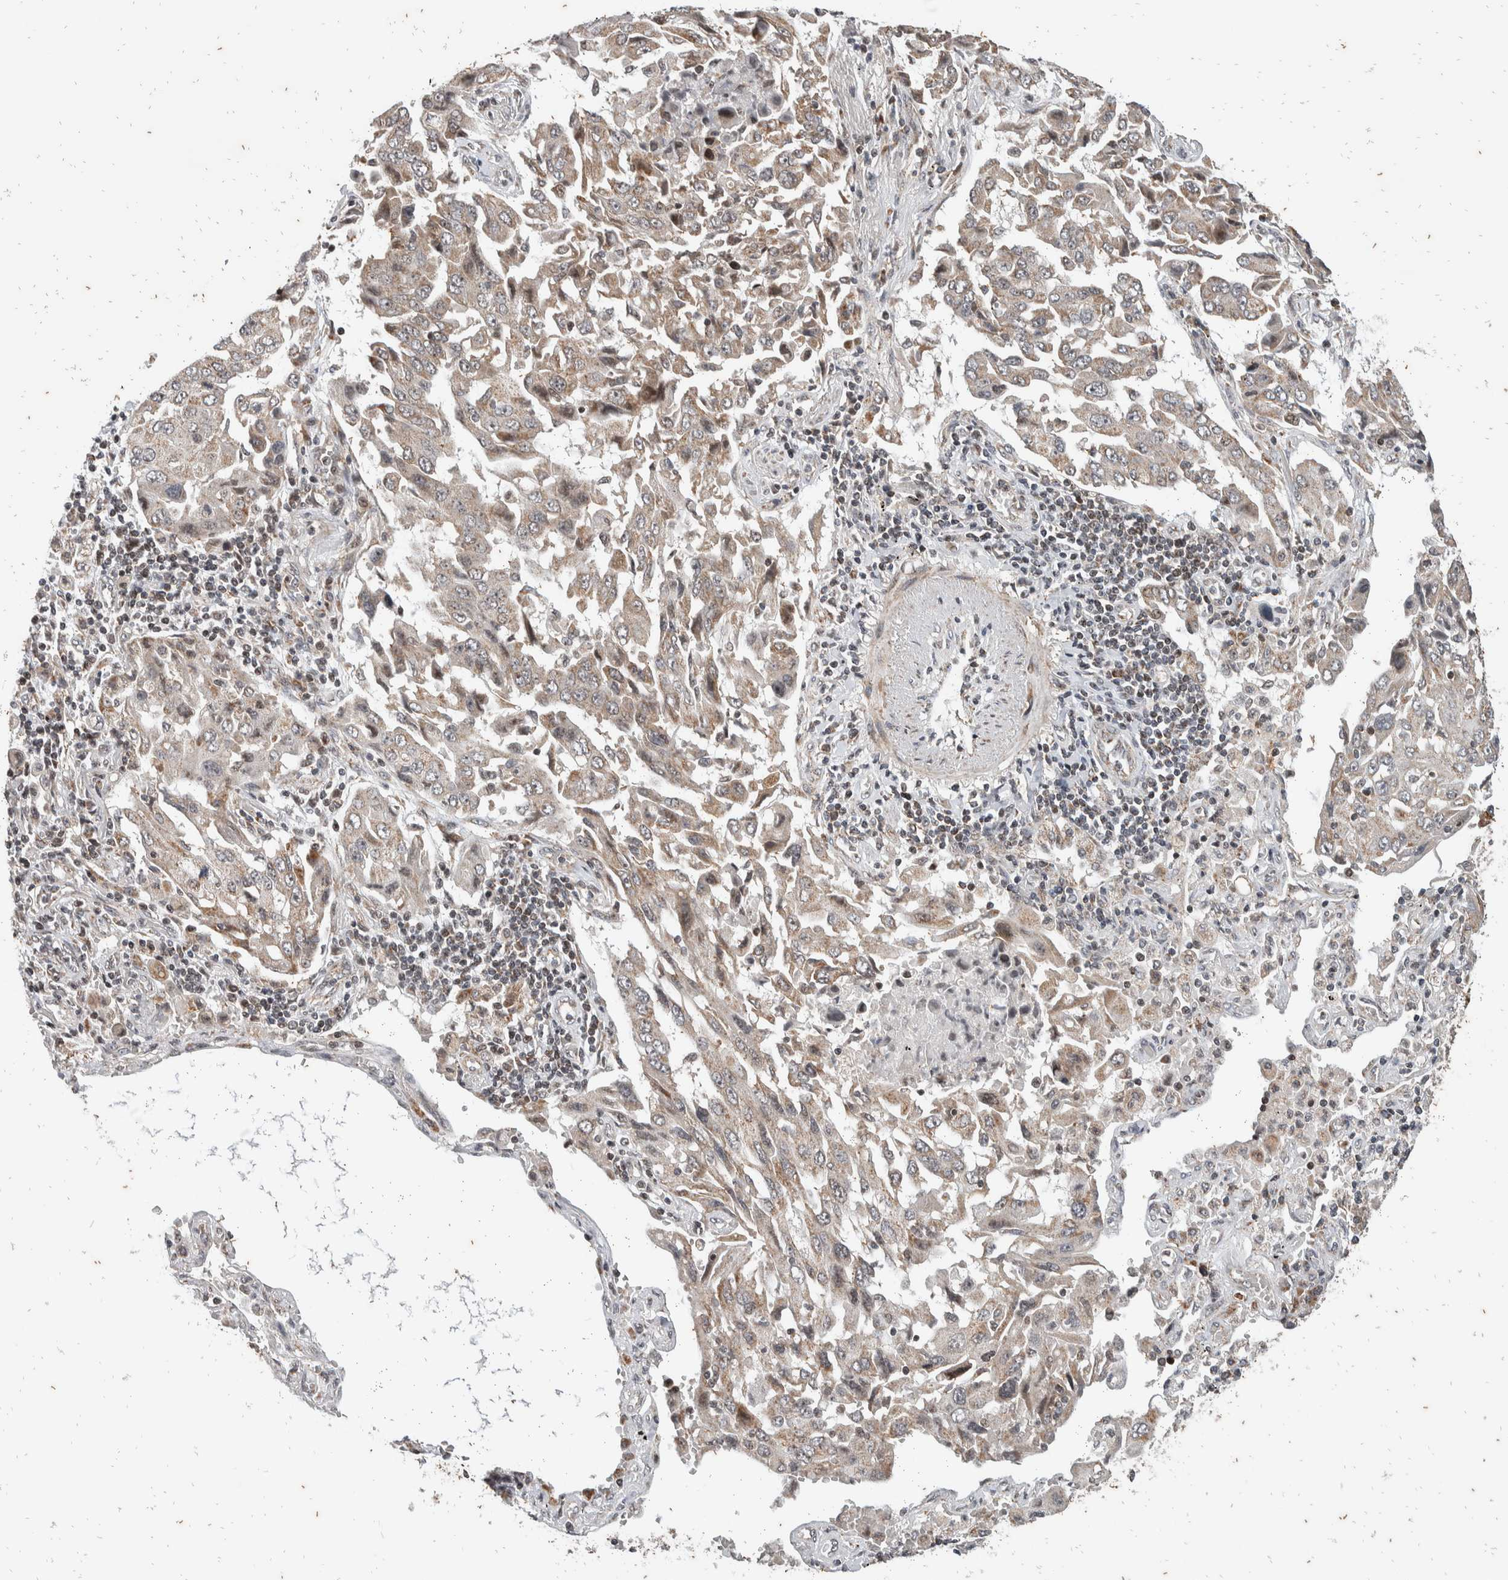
{"staining": {"intensity": "weak", "quantity": "25%-75%", "location": "cytoplasmic/membranous"}, "tissue": "lung cancer", "cell_type": "Tumor cells", "image_type": "cancer", "snomed": [{"axis": "morphology", "description": "Adenocarcinoma, NOS"}, {"axis": "topography", "description": "Lung"}], "caption": "Immunohistochemical staining of human lung cancer (adenocarcinoma) demonstrates low levels of weak cytoplasmic/membranous protein positivity in approximately 25%-75% of tumor cells.", "gene": "ATXN7L1", "patient": {"sex": "female", "age": 65}}